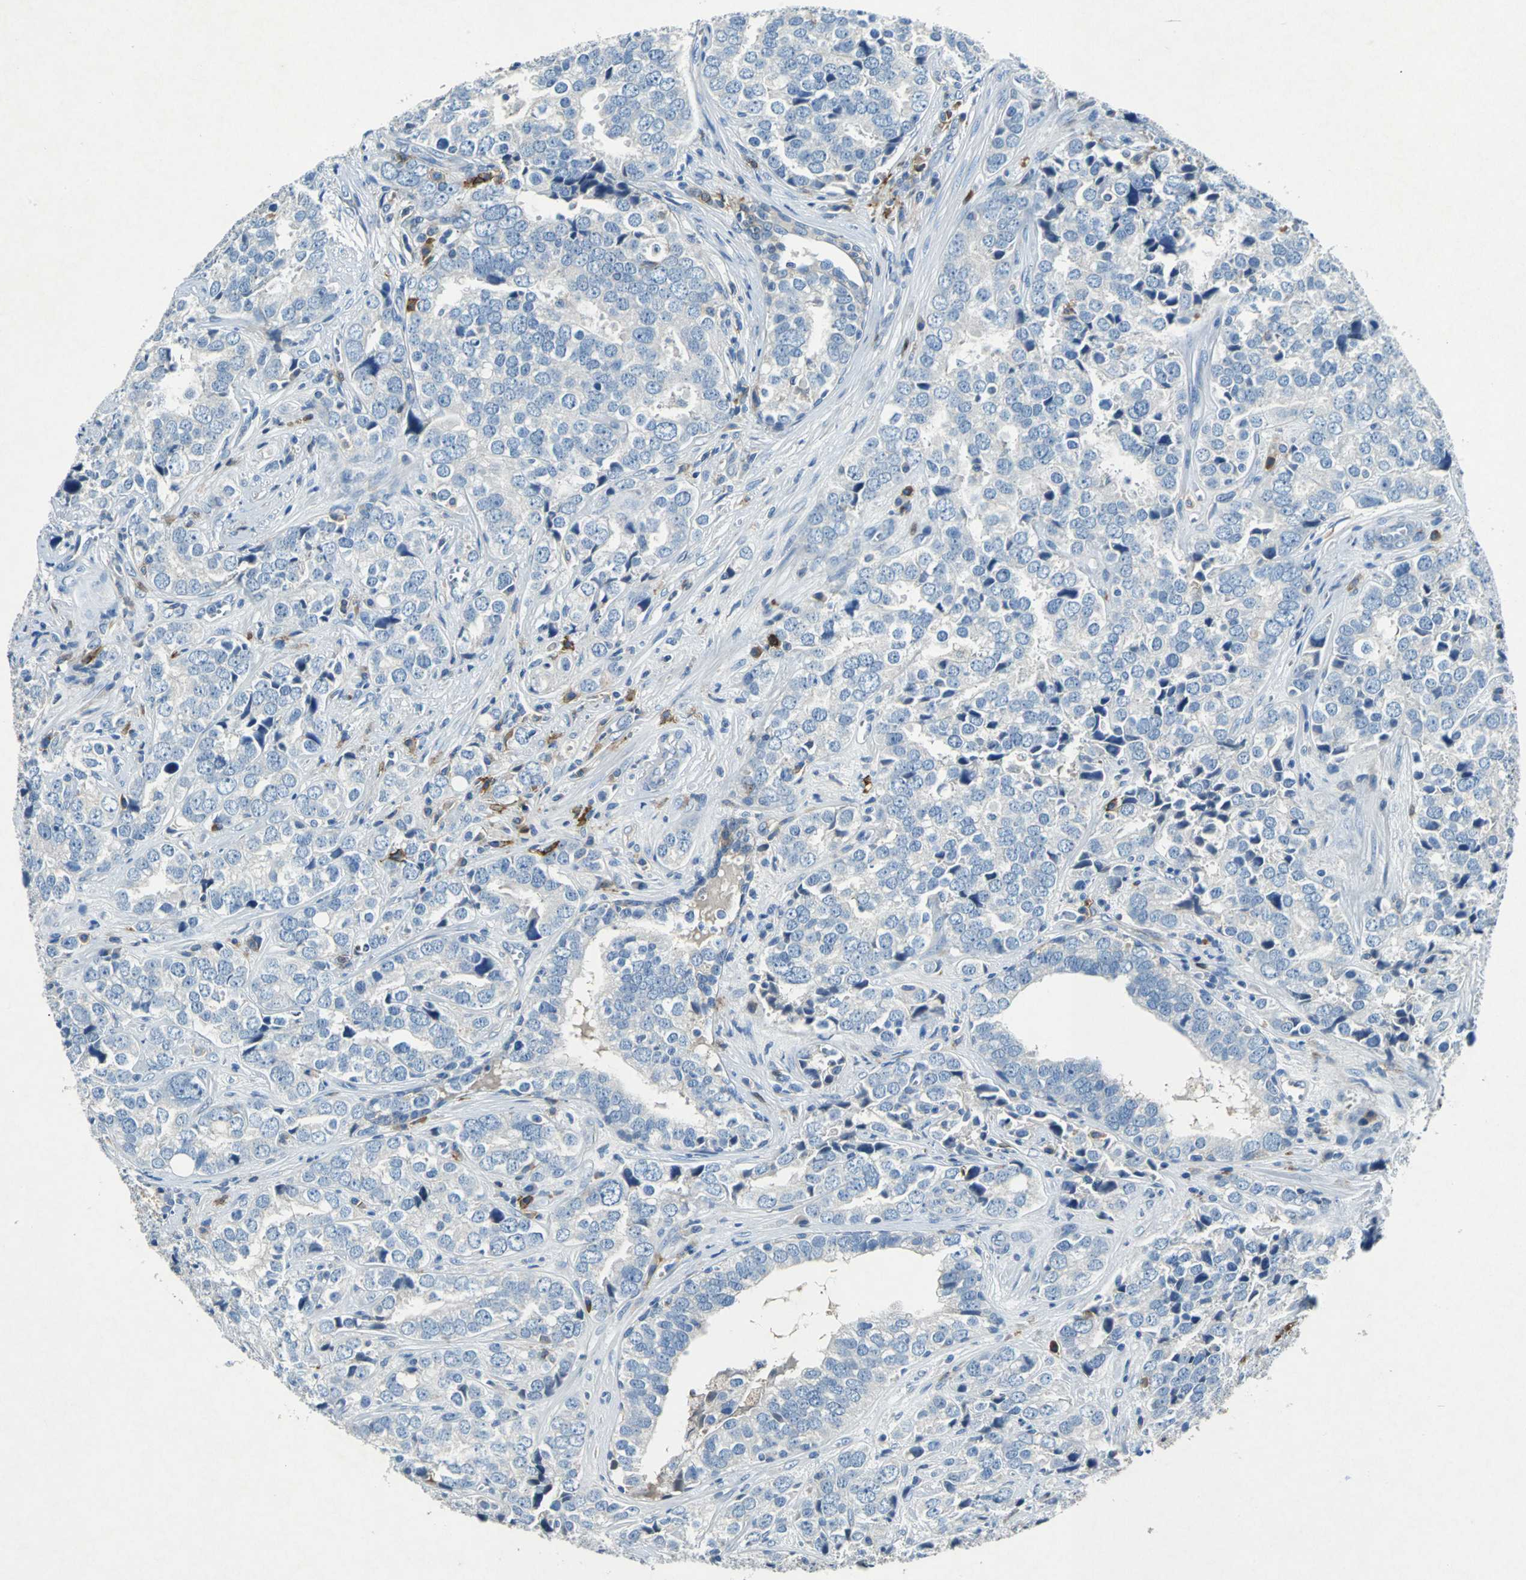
{"staining": {"intensity": "negative", "quantity": "none", "location": "none"}, "tissue": "prostate cancer", "cell_type": "Tumor cells", "image_type": "cancer", "snomed": [{"axis": "morphology", "description": "Adenocarcinoma, High grade"}, {"axis": "topography", "description": "Prostate"}], "caption": "High magnification brightfield microscopy of prostate high-grade adenocarcinoma stained with DAB (3,3'-diaminobenzidine) (brown) and counterstained with hematoxylin (blue): tumor cells show no significant expression.", "gene": "RPS13", "patient": {"sex": "male", "age": 71}}